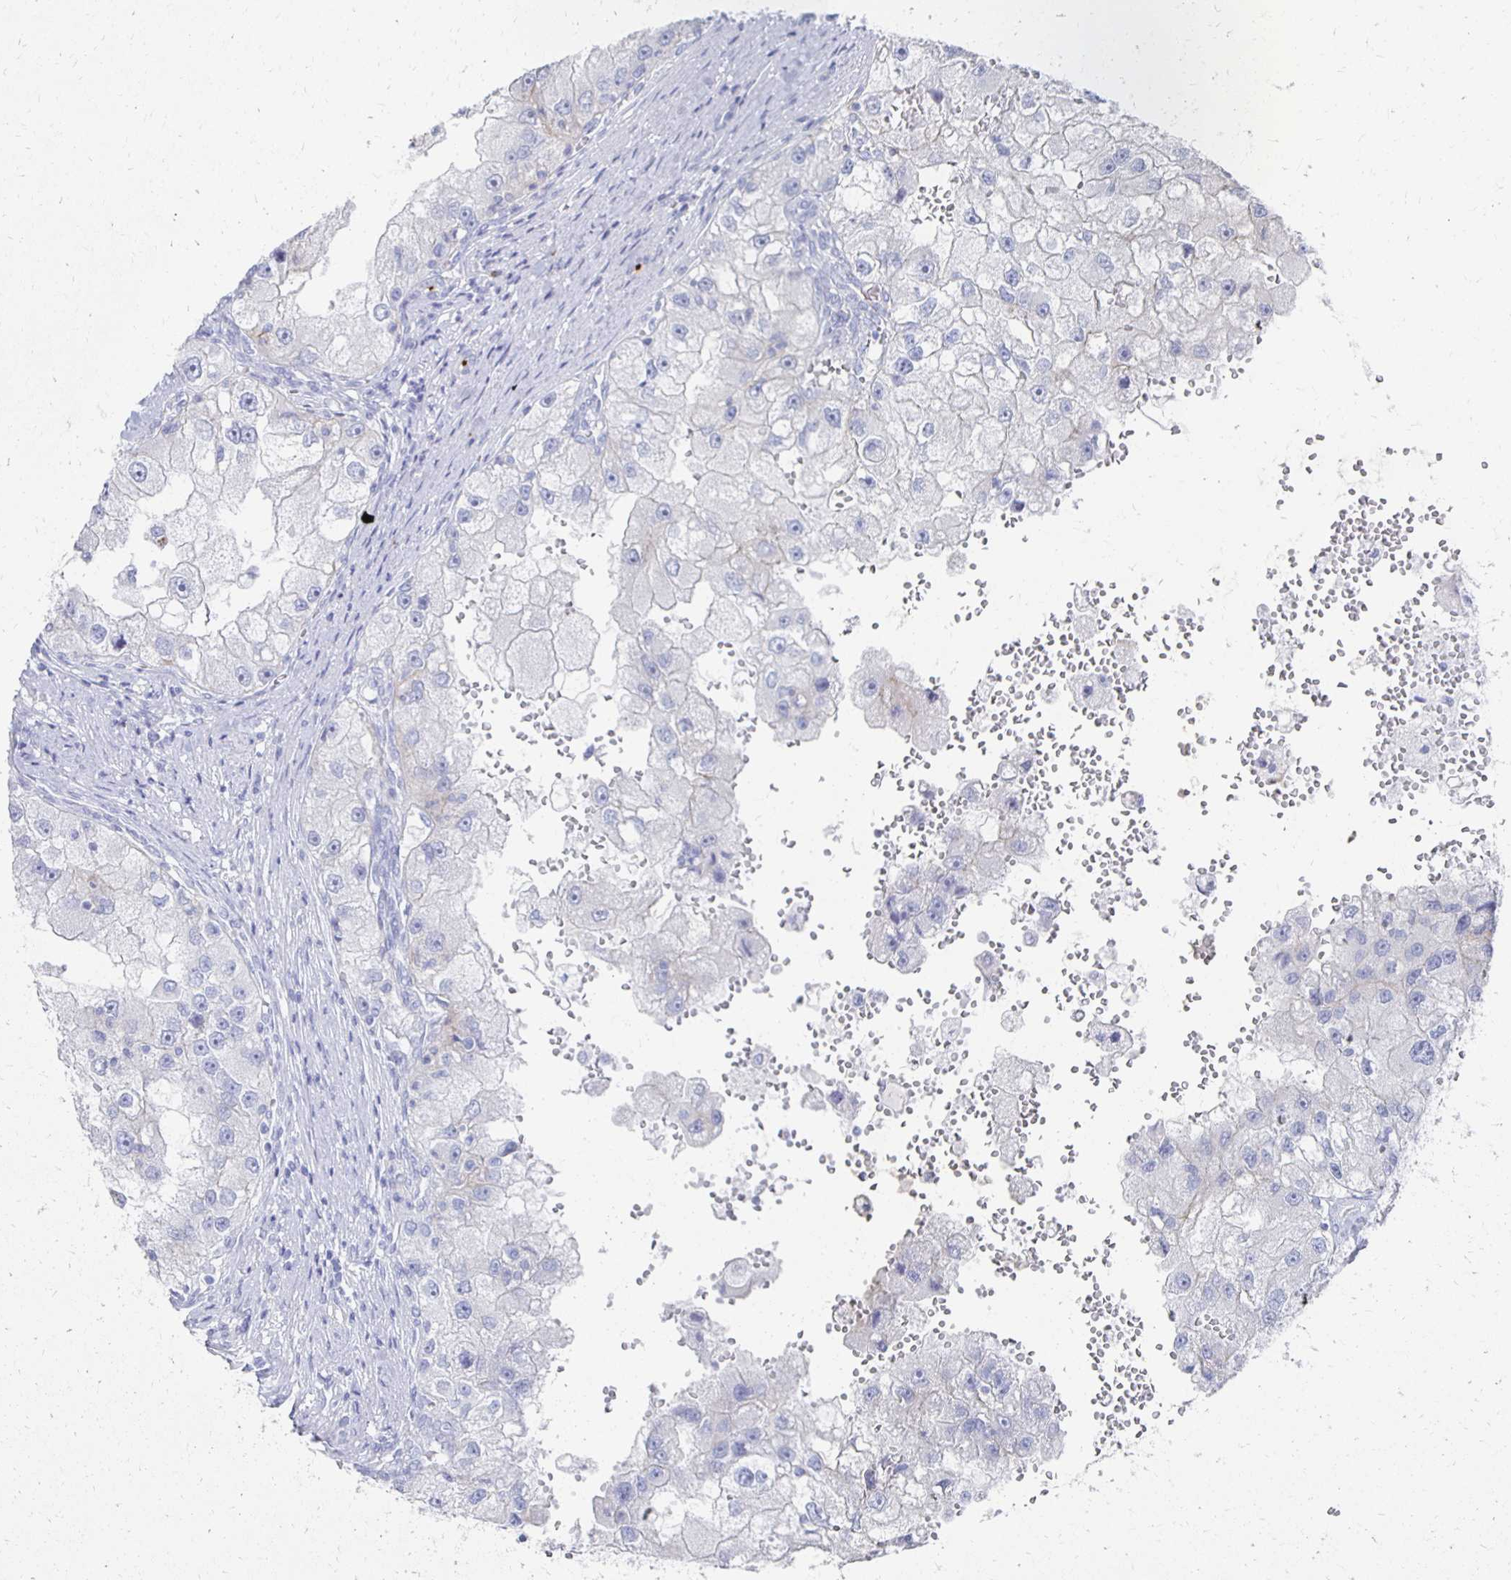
{"staining": {"intensity": "negative", "quantity": "none", "location": "none"}, "tissue": "renal cancer", "cell_type": "Tumor cells", "image_type": "cancer", "snomed": [{"axis": "morphology", "description": "Adenocarcinoma, NOS"}, {"axis": "topography", "description": "Kidney"}], "caption": "The histopathology image demonstrates no significant expression in tumor cells of adenocarcinoma (renal). (DAB immunohistochemistry (IHC) with hematoxylin counter stain).", "gene": "PRDM7", "patient": {"sex": "male", "age": 63}}